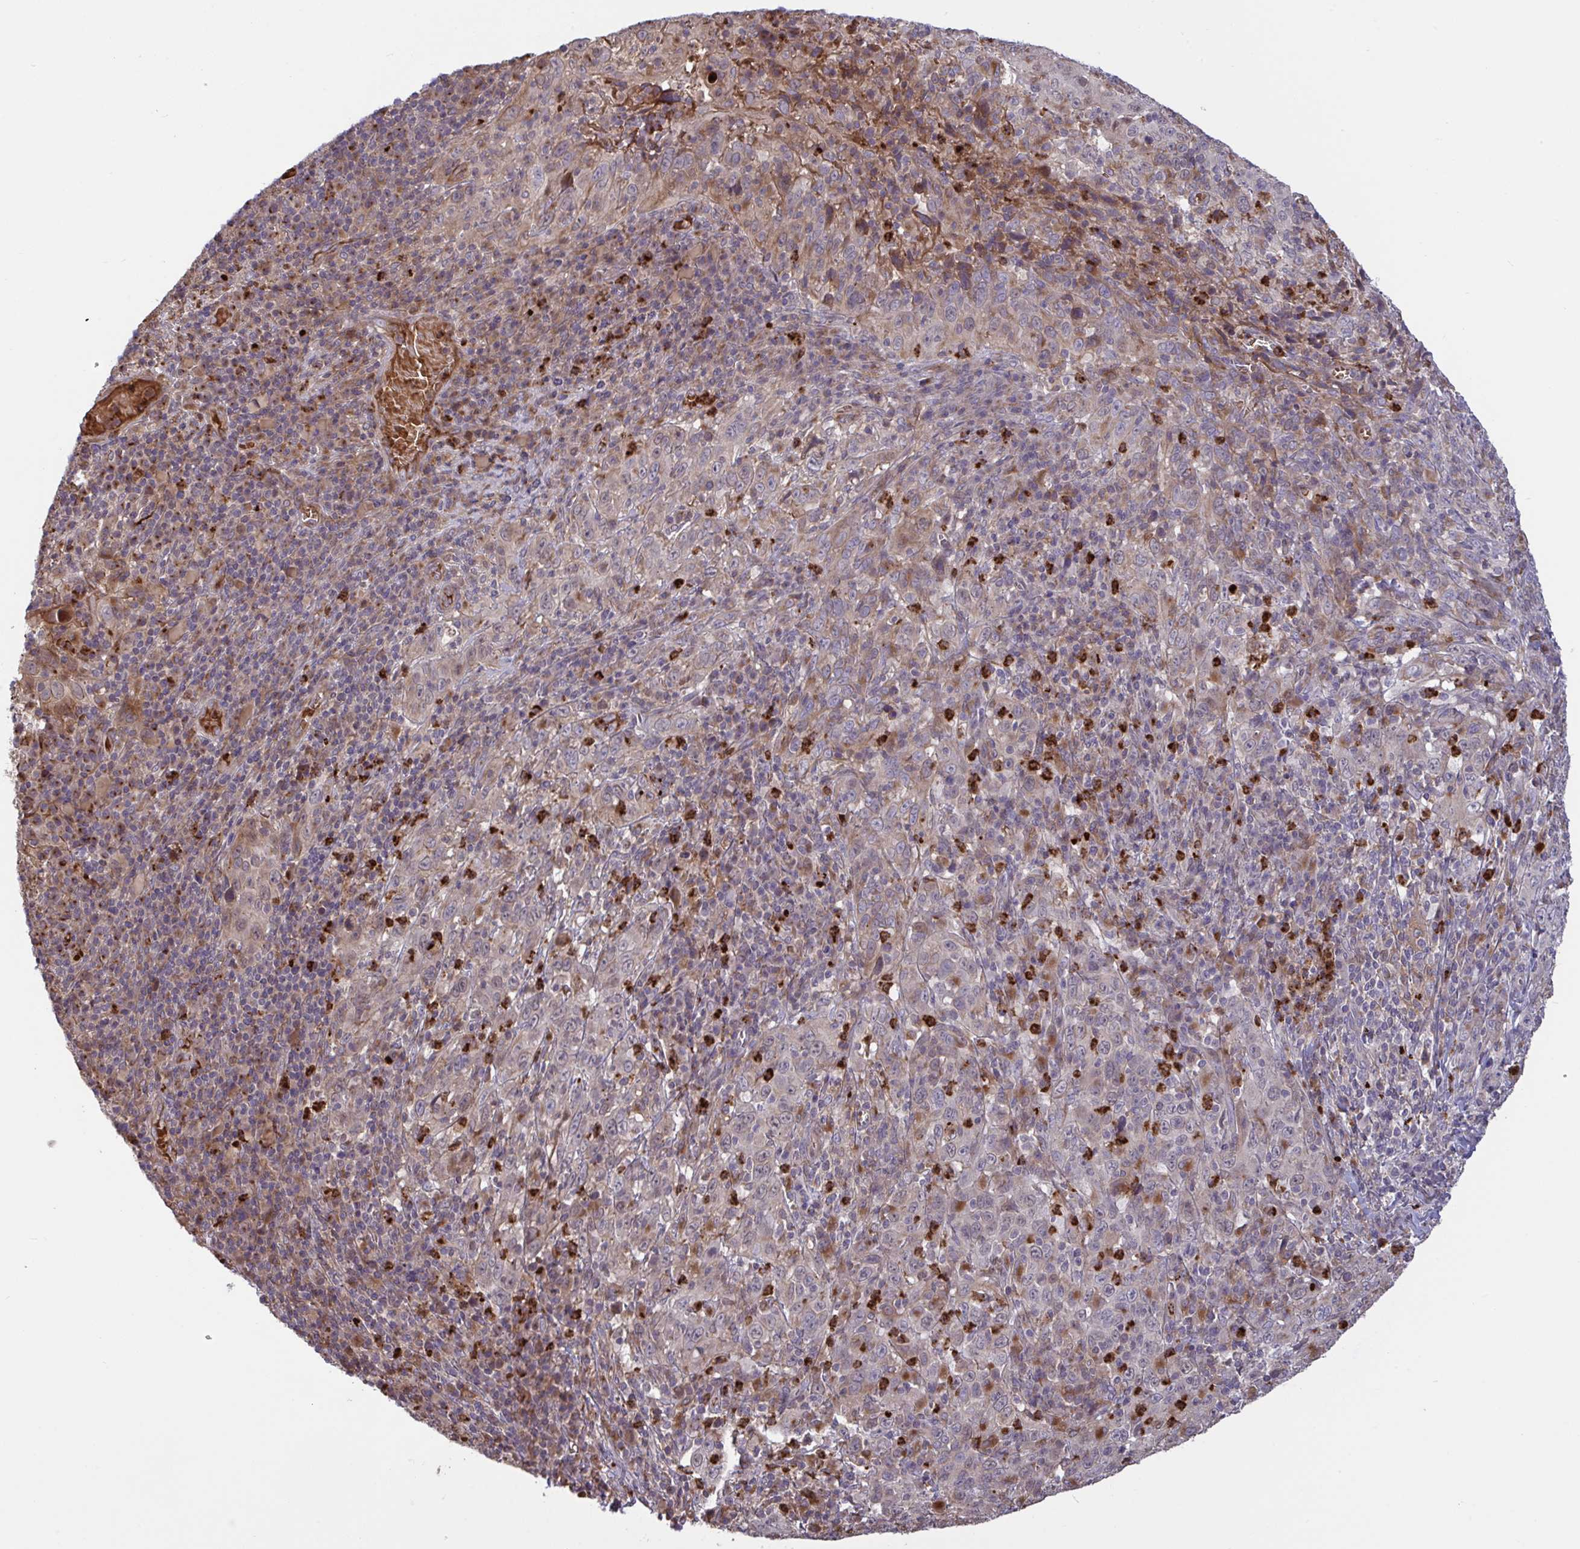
{"staining": {"intensity": "weak", "quantity": "25%-75%", "location": "cytoplasmic/membranous"}, "tissue": "cervical cancer", "cell_type": "Tumor cells", "image_type": "cancer", "snomed": [{"axis": "morphology", "description": "Squamous cell carcinoma, NOS"}, {"axis": "topography", "description": "Cervix"}], "caption": "A low amount of weak cytoplasmic/membranous staining is present in approximately 25%-75% of tumor cells in cervical cancer (squamous cell carcinoma) tissue.", "gene": "IL1R1", "patient": {"sex": "female", "age": 46}}